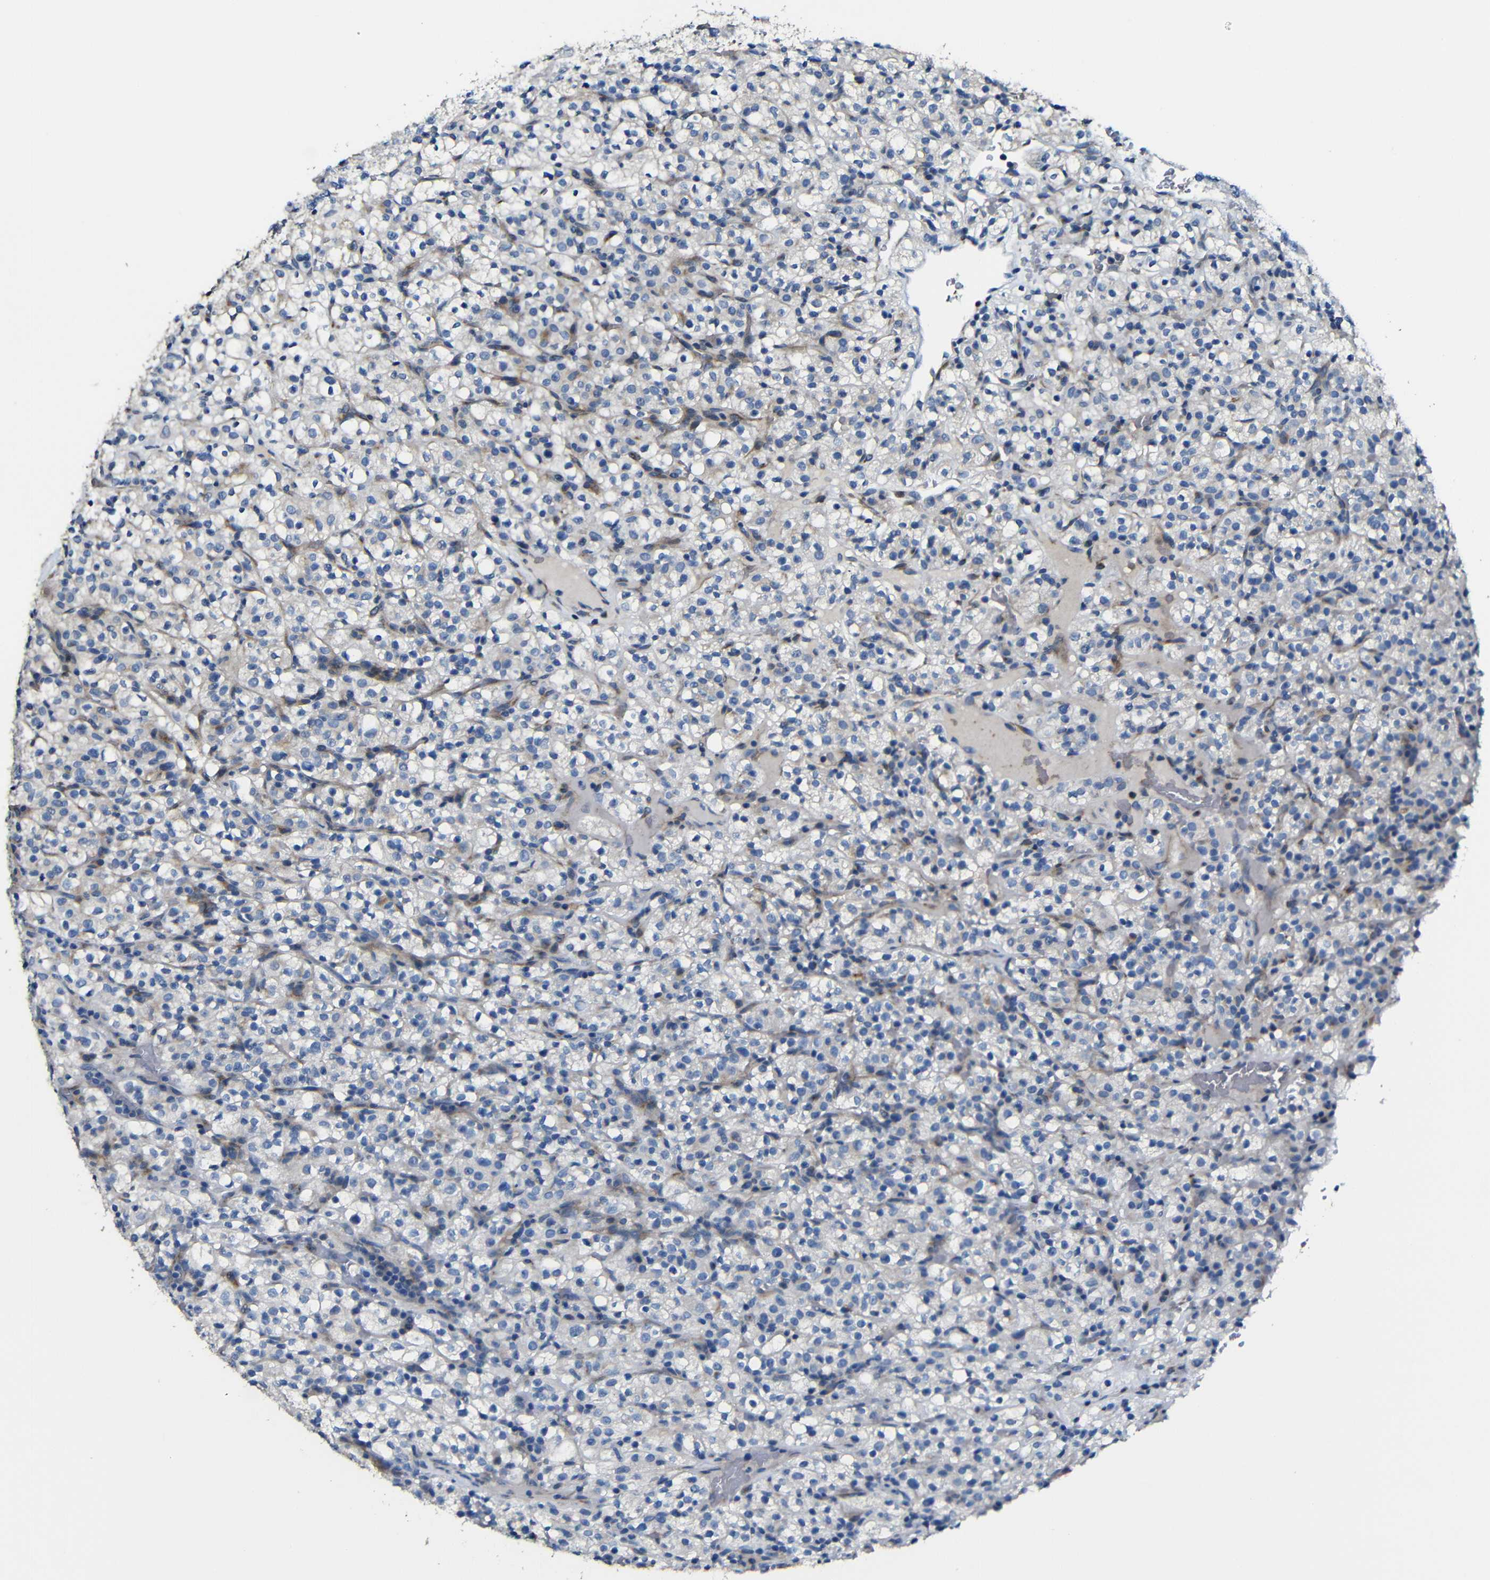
{"staining": {"intensity": "negative", "quantity": "none", "location": "none"}, "tissue": "renal cancer", "cell_type": "Tumor cells", "image_type": "cancer", "snomed": [{"axis": "morphology", "description": "Normal tissue, NOS"}, {"axis": "morphology", "description": "Adenocarcinoma, NOS"}, {"axis": "topography", "description": "Kidney"}], "caption": "High magnification brightfield microscopy of renal adenocarcinoma stained with DAB (brown) and counterstained with hematoxylin (blue): tumor cells show no significant staining.", "gene": "ACKR2", "patient": {"sex": "female", "age": 72}}